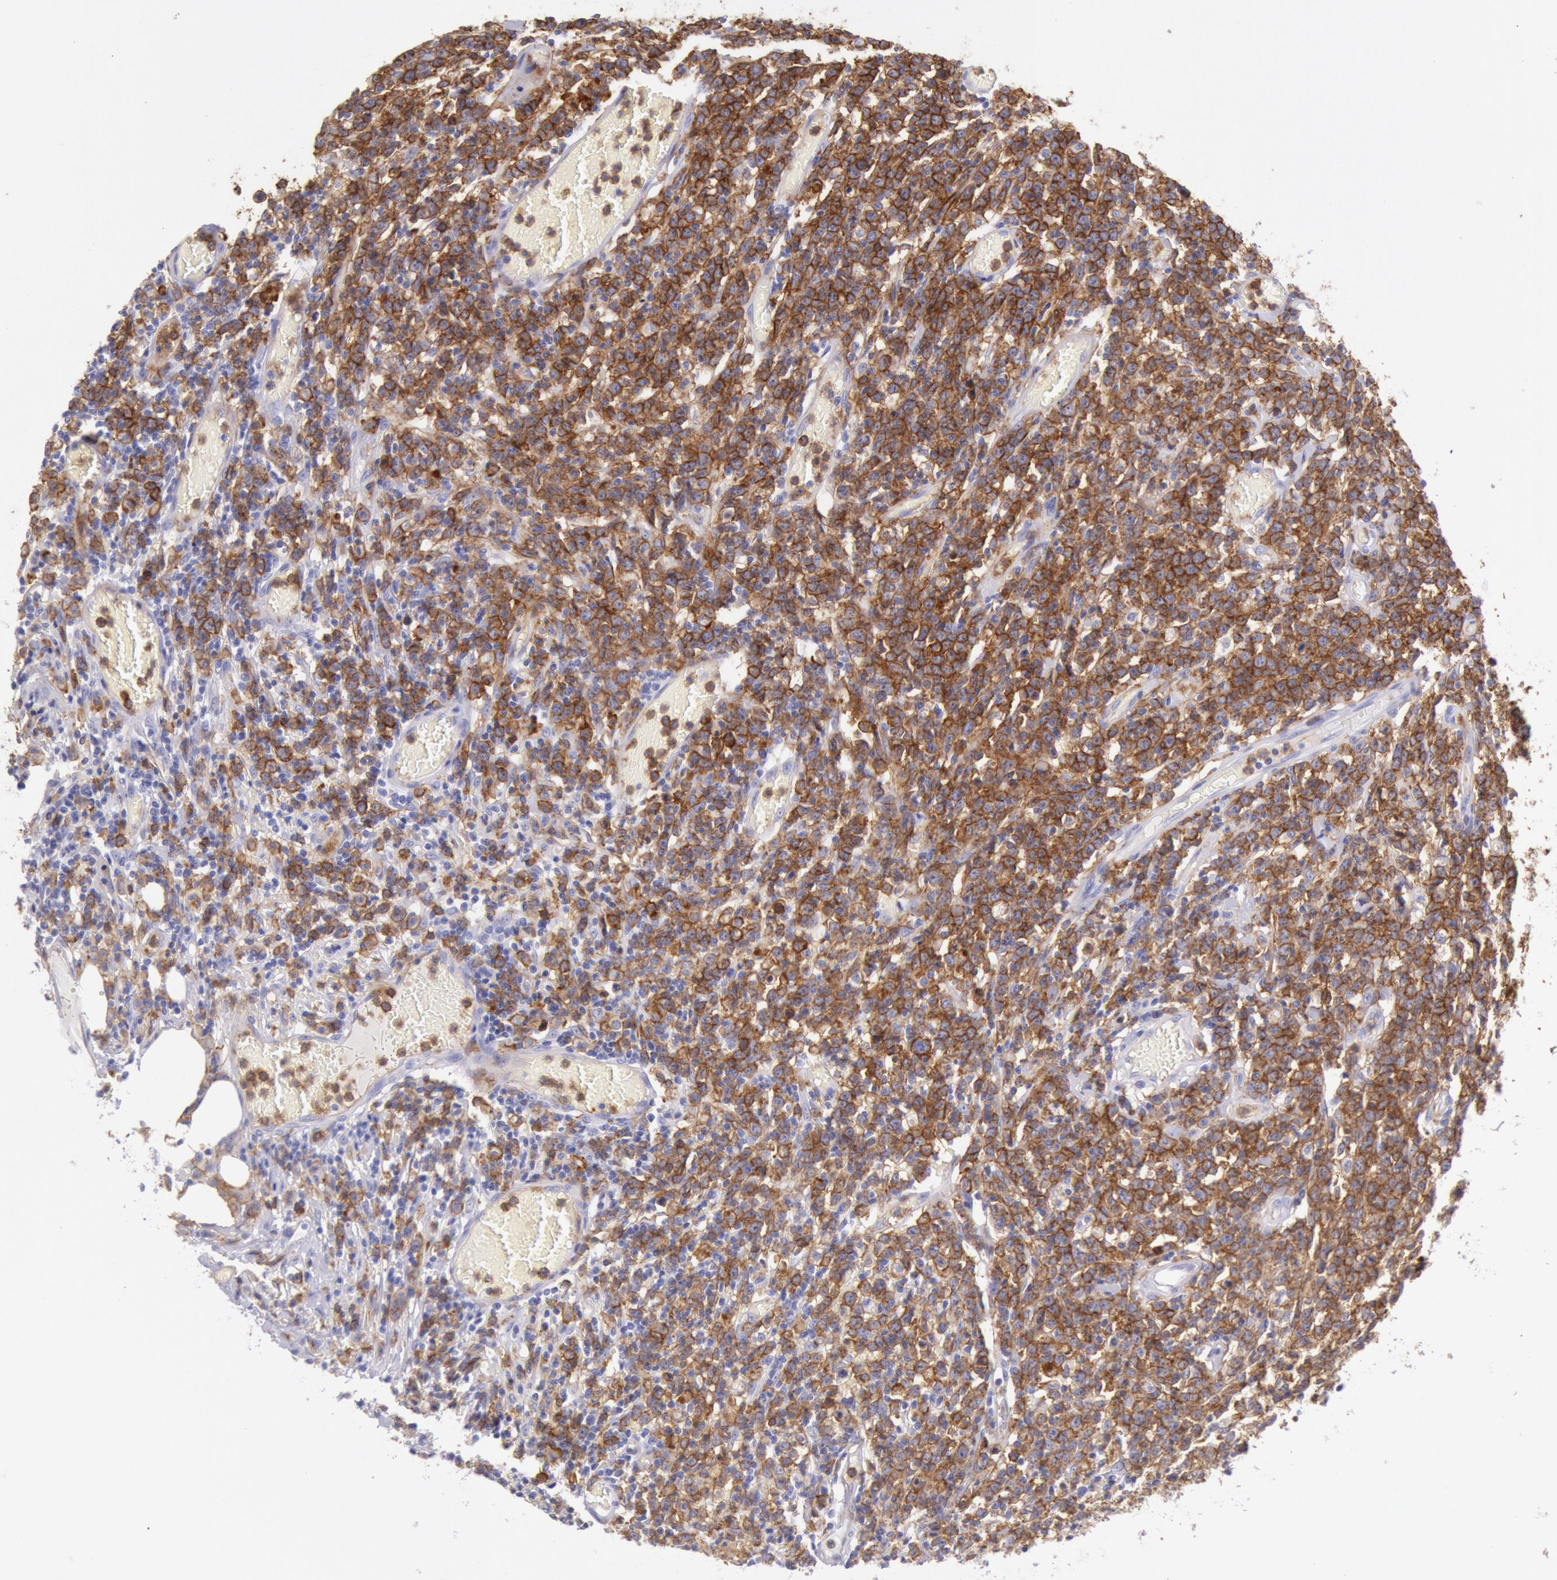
{"staining": {"intensity": "moderate", "quantity": ">75%", "location": "cytoplasmic/membranous"}, "tissue": "lymphoma", "cell_type": "Tumor cells", "image_type": "cancer", "snomed": [{"axis": "morphology", "description": "Malignant lymphoma, non-Hodgkin's type, High grade"}, {"axis": "topography", "description": "Colon"}], "caption": "Lymphoma tissue exhibits moderate cytoplasmic/membranous expression in approximately >75% of tumor cells", "gene": "LYN", "patient": {"sex": "male", "age": 82}}